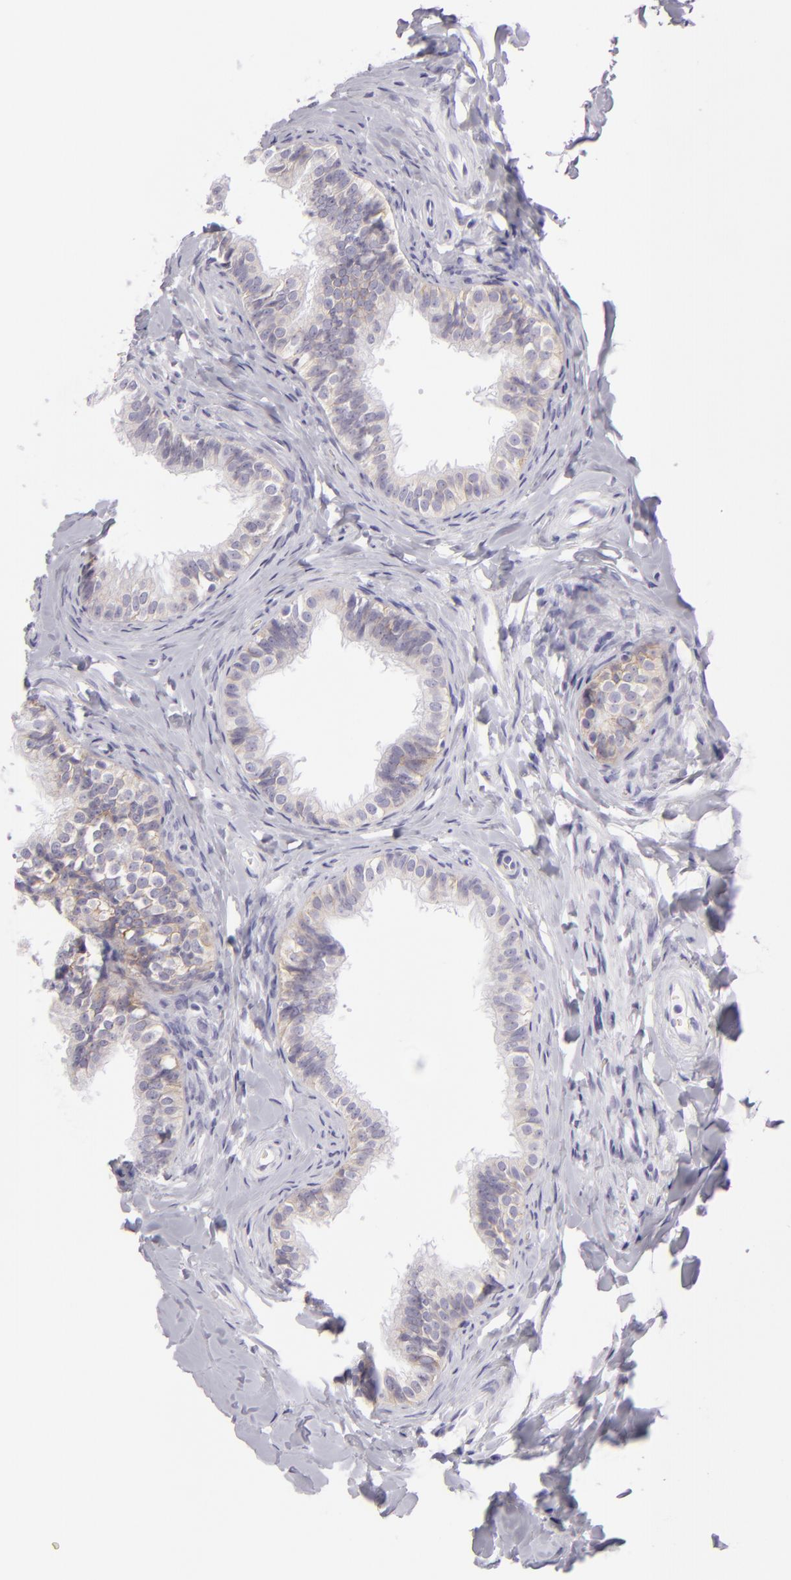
{"staining": {"intensity": "weak", "quantity": ">75%", "location": "cytoplasmic/membranous"}, "tissue": "epididymis", "cell_type": "Glandular cells", "image_type": "normal", "snomed": [{"axis": "morphology", "description": "Normal tissue, NOS"}, {"axis": "topography", "description": "Epididymis"}], "caption": "Immunohistochemical staining of benign human epididymis displays low levels of weak cytoplasmic/membranous positivity in approximately >75% of glandular cells.", "gene": "DLG4", "patient": {"sex": "male", "age": 26}}